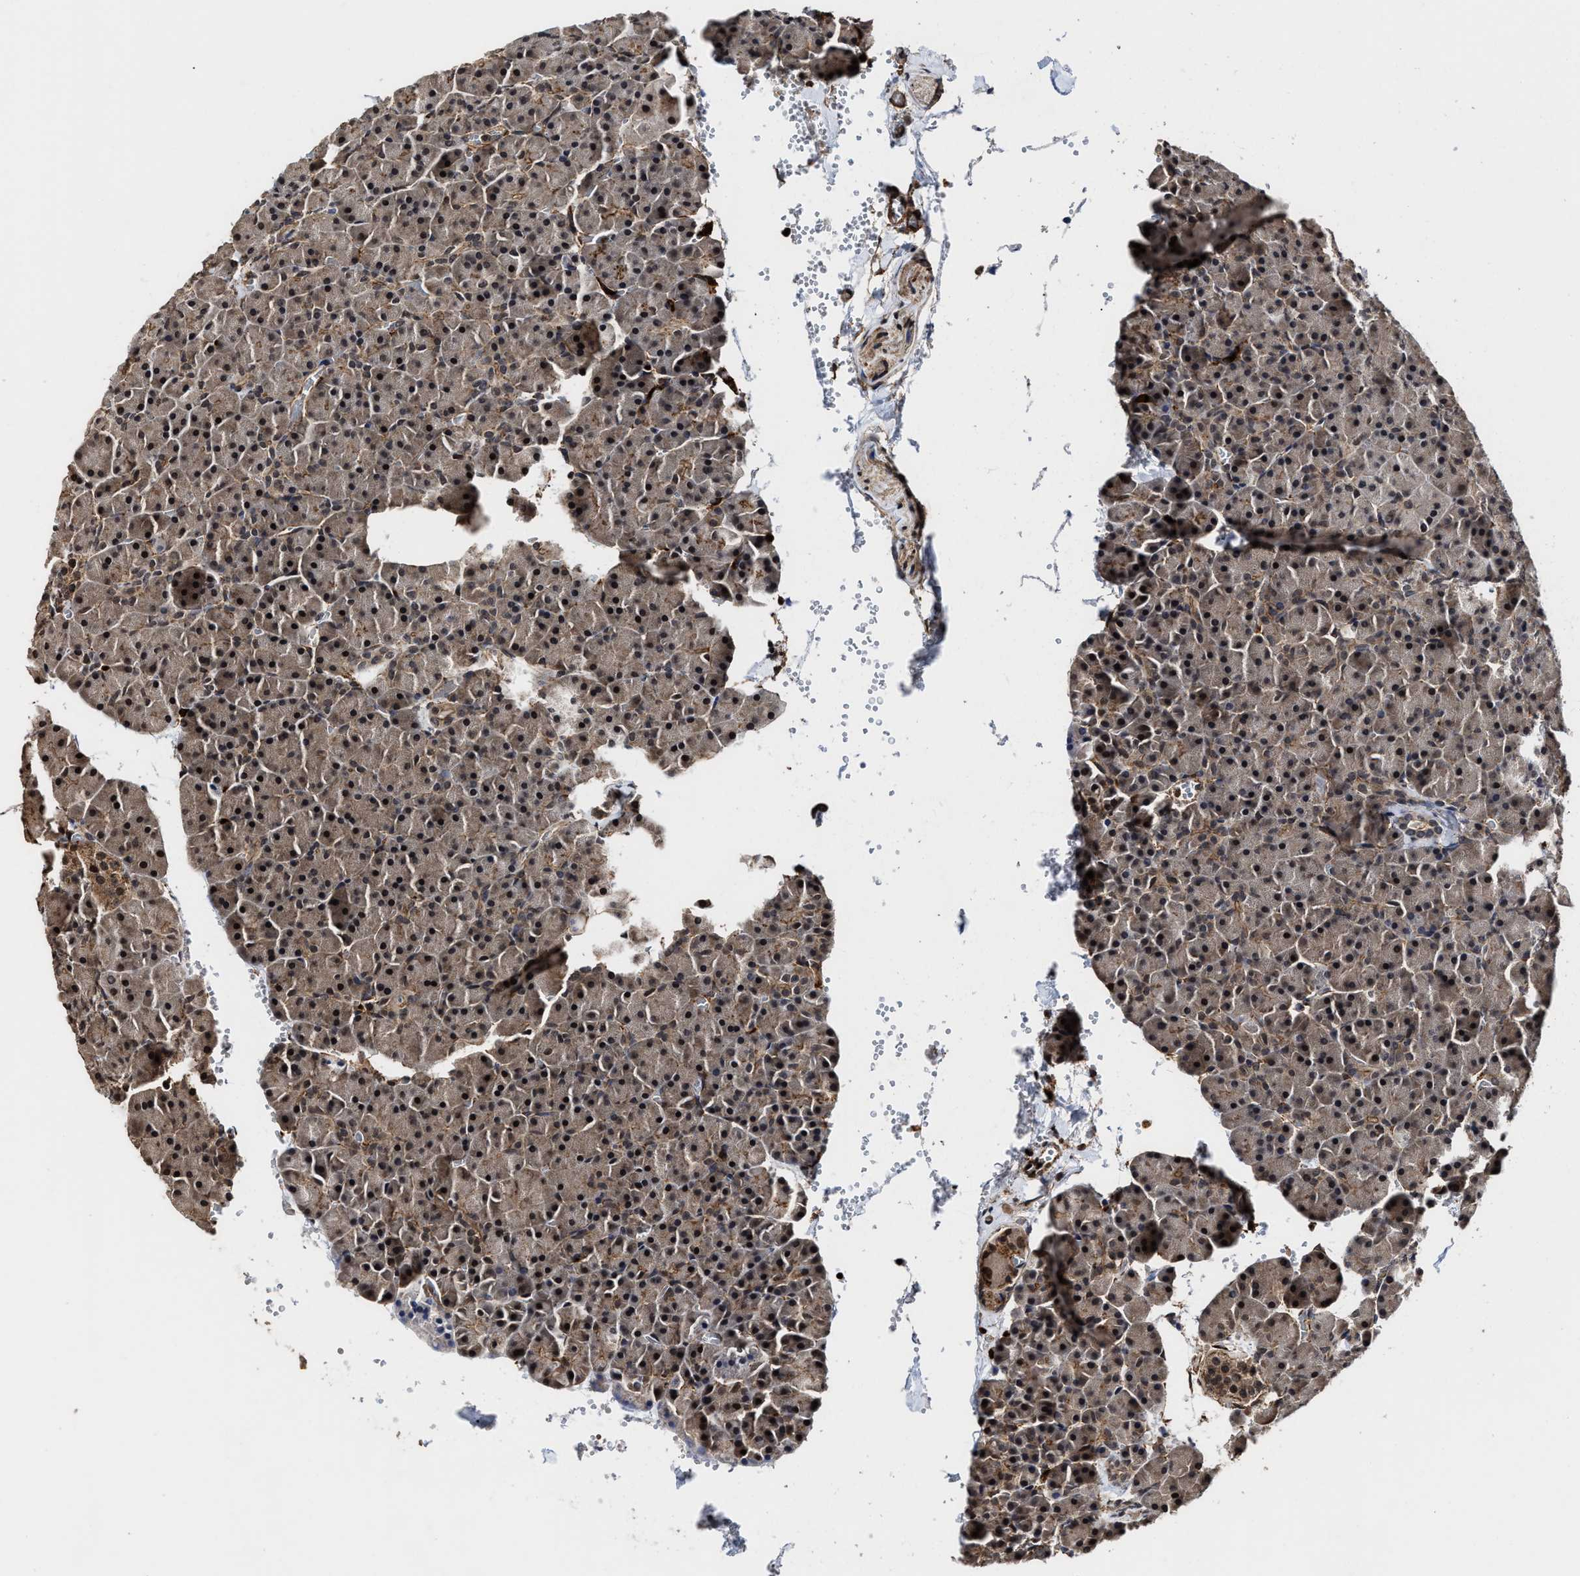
{"staining": {"intensity": "strong", "quantity": ">75%", "location": "cytoplasmic/membranous,nuclear"}, "tissue": "pancreas", "cell_type": "Exocrine glandular cells", "image_type": "normal", "snomed": [{"axis": "morphology", "description": "Normal tissue, NOS"}, {"axis": "topography", "description": "Pancreas"}], "caption": "Strong cytoplasmic/membranous,nuclear positivity is appreciated in about >75% of exocrine glandular cells in normal pancreas. Using DAB (brown) and hematoxylin (blue) stains, captured at high magnification using brightfield microscopy.", "gene": "SEPTIN2", "patient": {"sex": "female", "age": 35}}